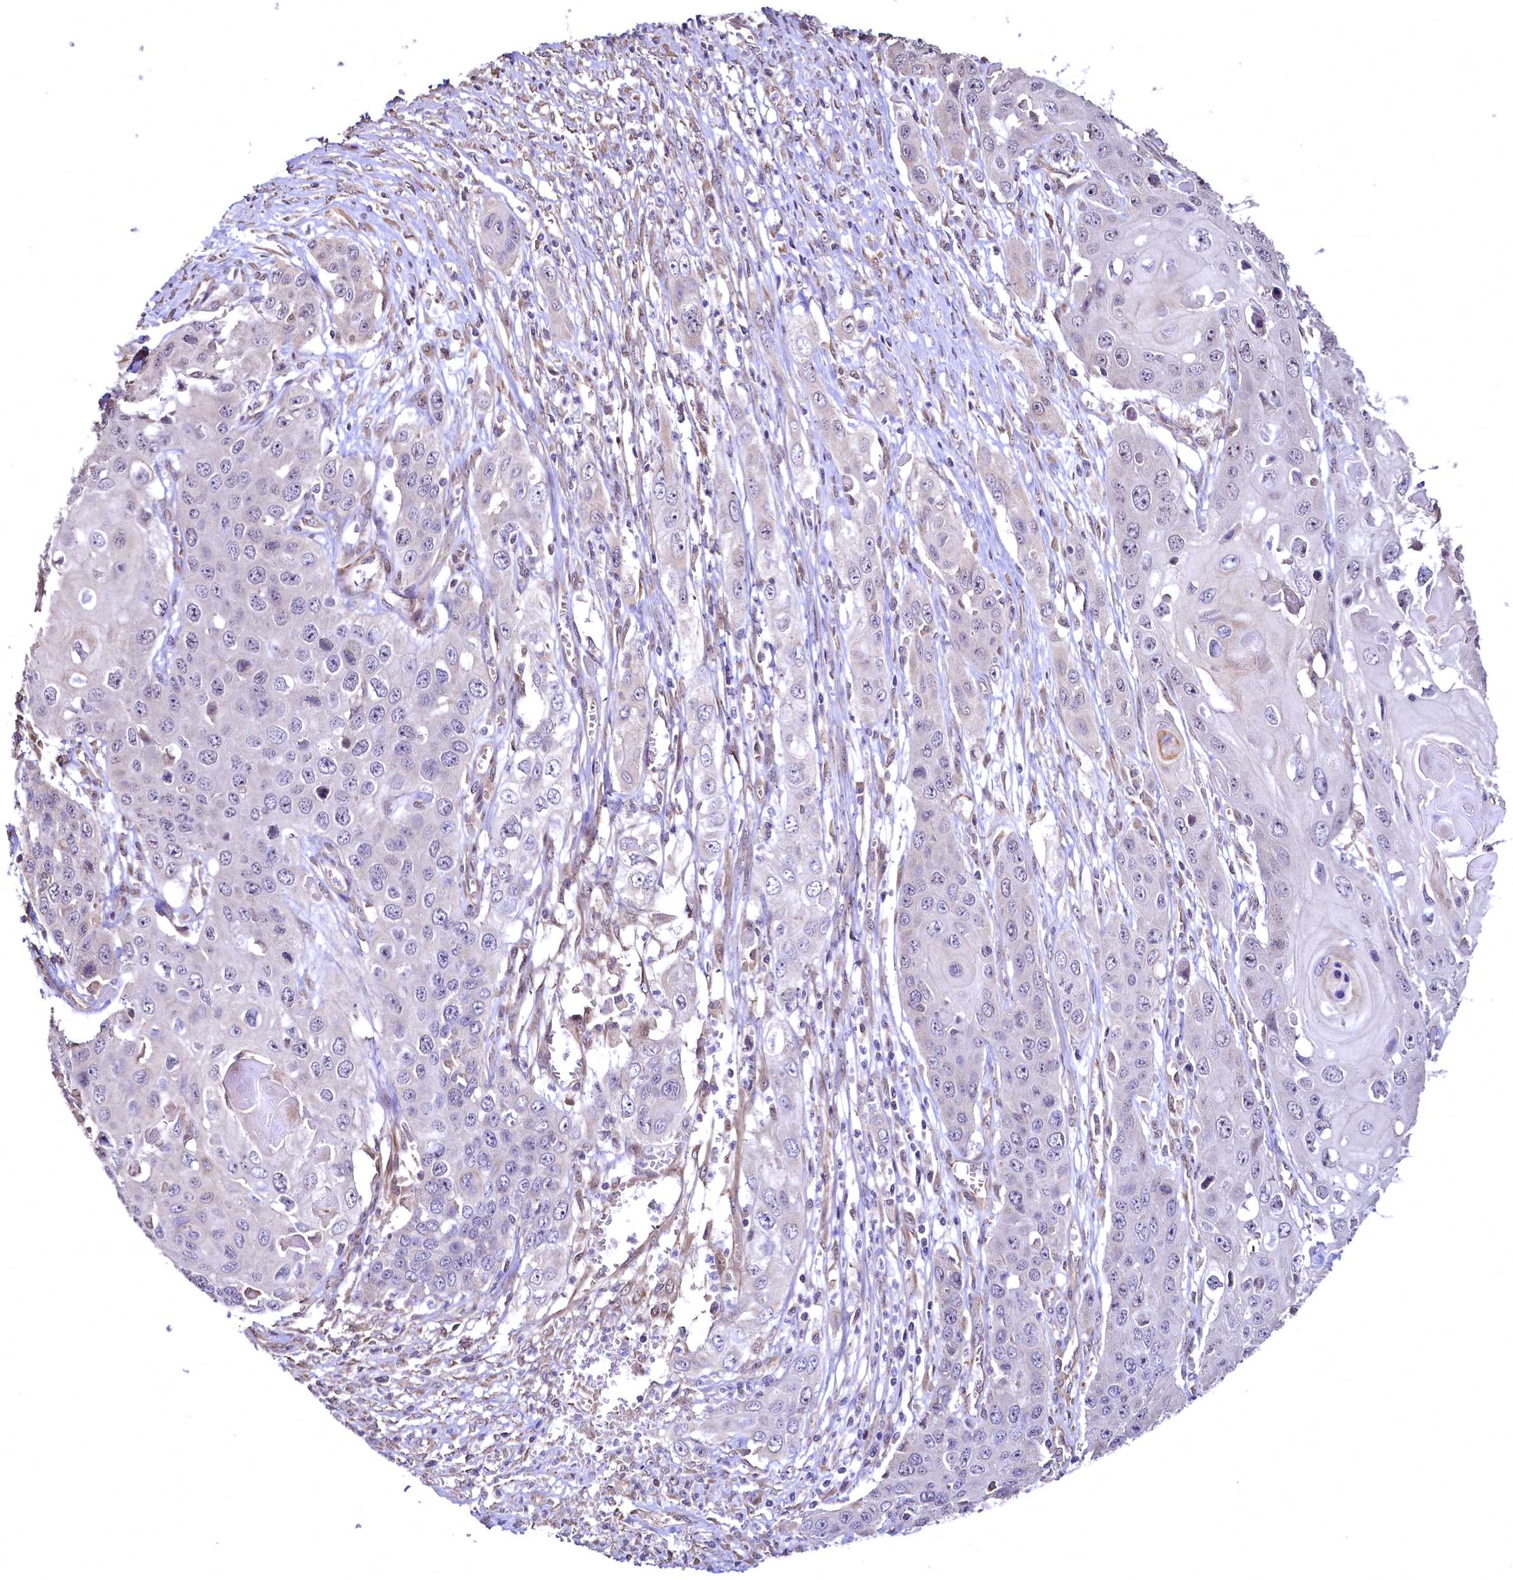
{"staining": {"intensity": "negative", "quantity": "none", "location": "none"}, "tissue": "skin cancer", "cell_type": "Tumor cells", "image_type": "cancer", "snomed": [{"axis": "morphology", "description": "Squamous cell carcinoma, NOS"}, {"axis": "topography", "description": "Skin"}], "caption": "Tumor cells are negative for protein expression in human skin cancer (squamous cell carcinoma).", "gene": "TBCEL", "patient": {"sex": "male", "age": 55}}